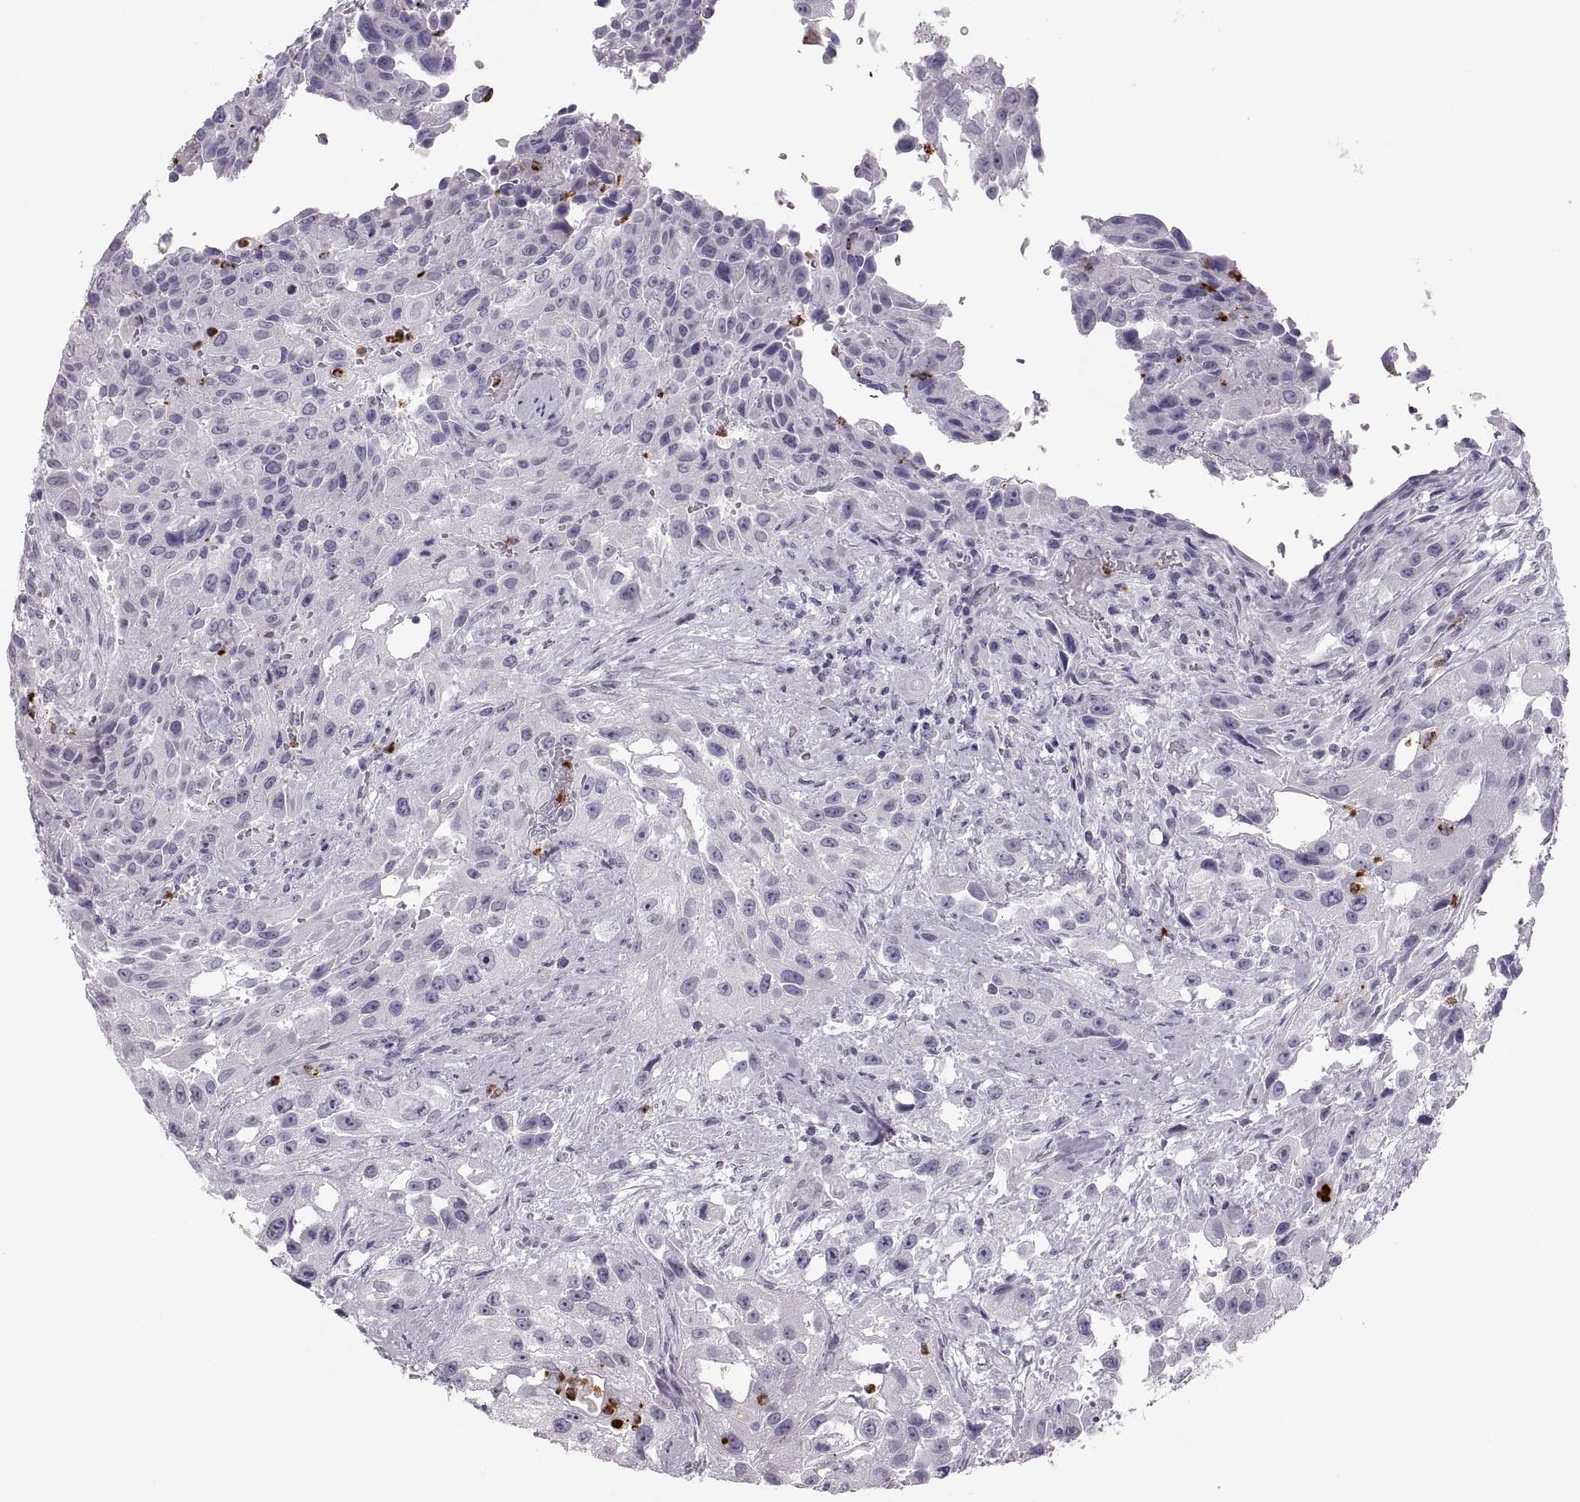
{"staining": {"intensity": "negative", "quantity": "none", "location": "none"}, "tissue": "urothelial cancer", "cell_type": "Tumor cells", "image_type": "cancer", "snomed": [{"axis": "morphology", "description": "Urothelial carcinoma, High grade"}, {"axis": "topography", "description": "Urinary bladder"}], "caption": "Immunohistochemical staining of high-grade urothelial carcinoma shows no significant staining in tumor cells. (Immunohistochemistry (ihc), brightfield microscopy, high magnification).", "gene": "MILR1", "patient": {"sex": "male", "age": 79}}